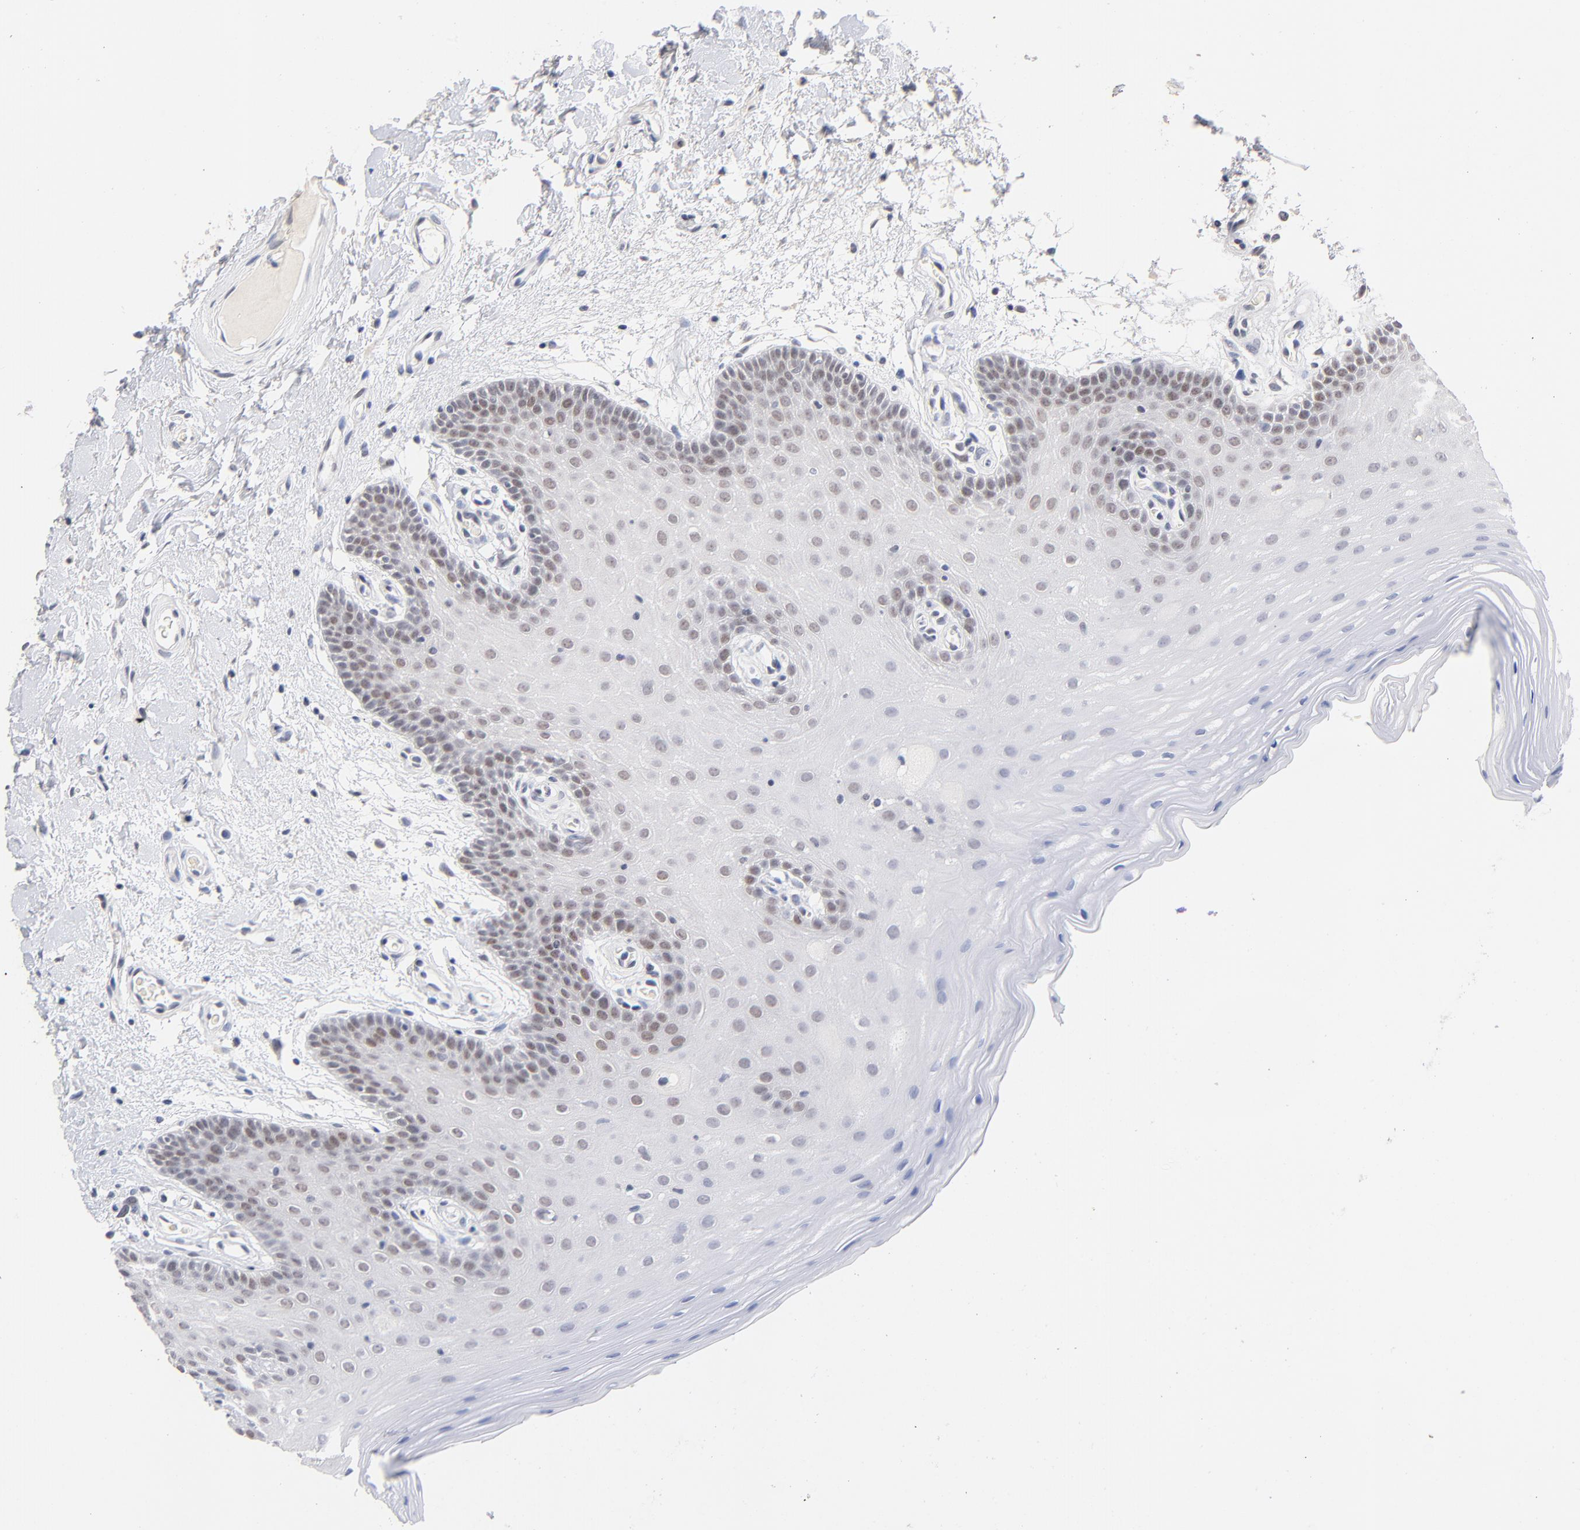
{"staining": {"intensity": "weak", "quantity": ">75%", "location": "nuclear"}, "tissue": "oral mucosa", "cell_type": "Squamous epithelial cells", "image_type": "normal", "snomed": [{"axis": "morphology", "description": "Normal tissue, NOS"}, {"axis": "morphology", "description": "Squamous cell carcinoma, NOS"}, {"axis": "topography", "description": "Skeletal muscle"}, {"axis": "topography", "description": "Oral tissue"}, {"axis": "topography", "description": "Head-Neck"}], "caption": "An image of human oral mucosa stained for a protein reveals weak nuclear brown staining in squamous epithelial cells. The protein of interest is shown in brown color, while the nuclei are stained blue.", "gene": "ORC2", "patient": {"sex": "male", "age": 71}}